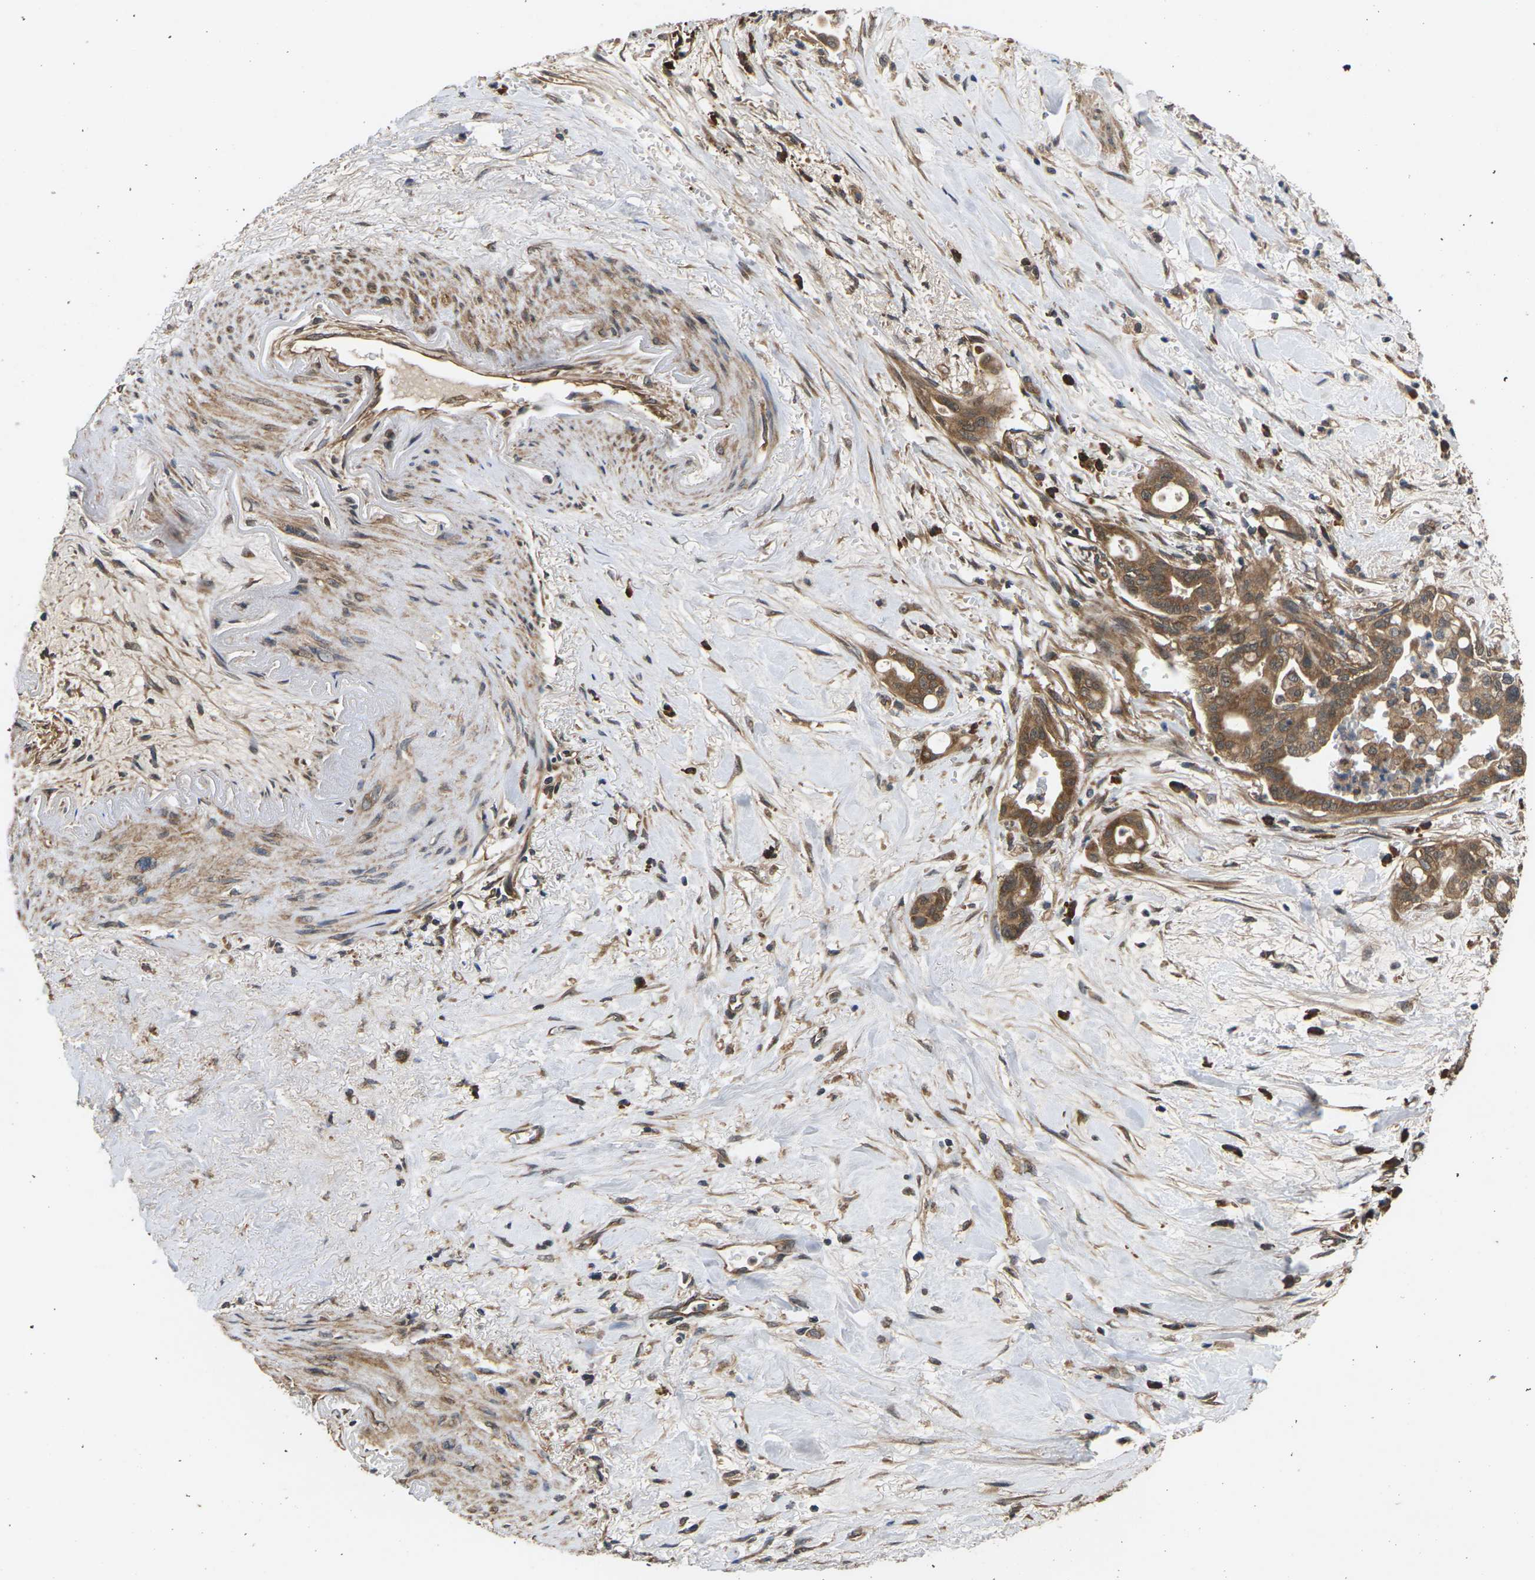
{"staining": {"intensity": "strong", "quantity": ">75%", "location": "cytoplasmic/membranous"}, "tissue": "pancreatic cancer", "cell_type": "Tumor cells", "image_type": "cancer", "snomed": [{"axis": "morphology", "description": "Adenocarcinoma, NOS"}, {"axis": "topography", "description": "Pancreas"}], "caption": "This photomicrograph shows IHC staining of pancreatic cancer, with high strong cytoplasmic/membranous positivity in about >75% of tumor cells.", "gene": "NRAS", "patient": {"sex": "male", "age": 70}}